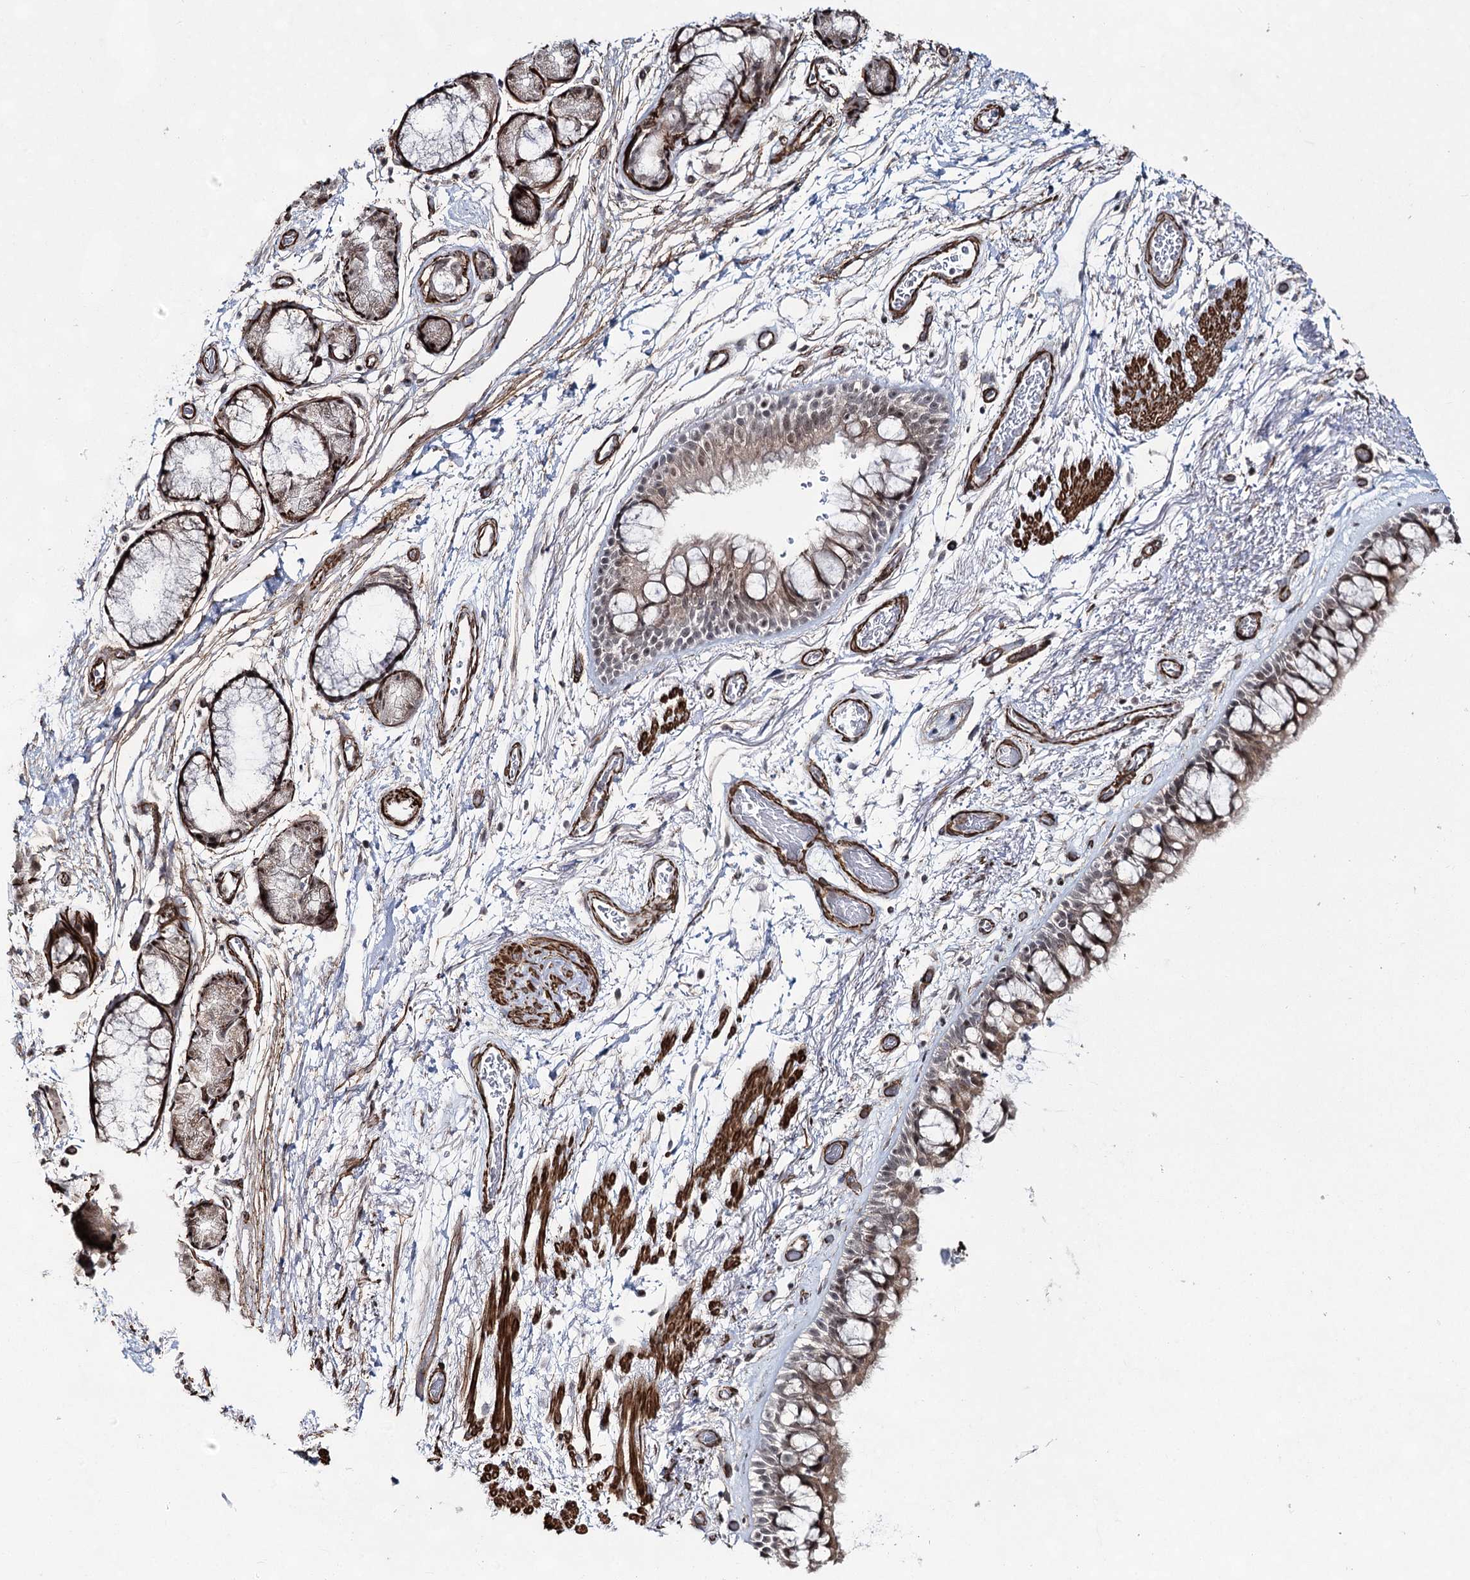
{"staining": {"intensity": "weak", "quantity": ">75%", "location": "cytoplasmic/membranous"}, "tissue": "bronchus", "cell_type": "Respiratory epithelial cells", "image_type": "normal", "snomed": [{"axis": "morphology", "description": "Normal tissue, NOS"}, {"axis": "topography", "description": "Bronchus"}], "caption": "Benign bronchus was stained to show a protein in brown. There is low levels of weak cytoplasmic/membranous staining in approximately >75% of respiratory epithelial cells.", "gene": "CWF19L1", "patient": {"sex": "male", "age": 65}}